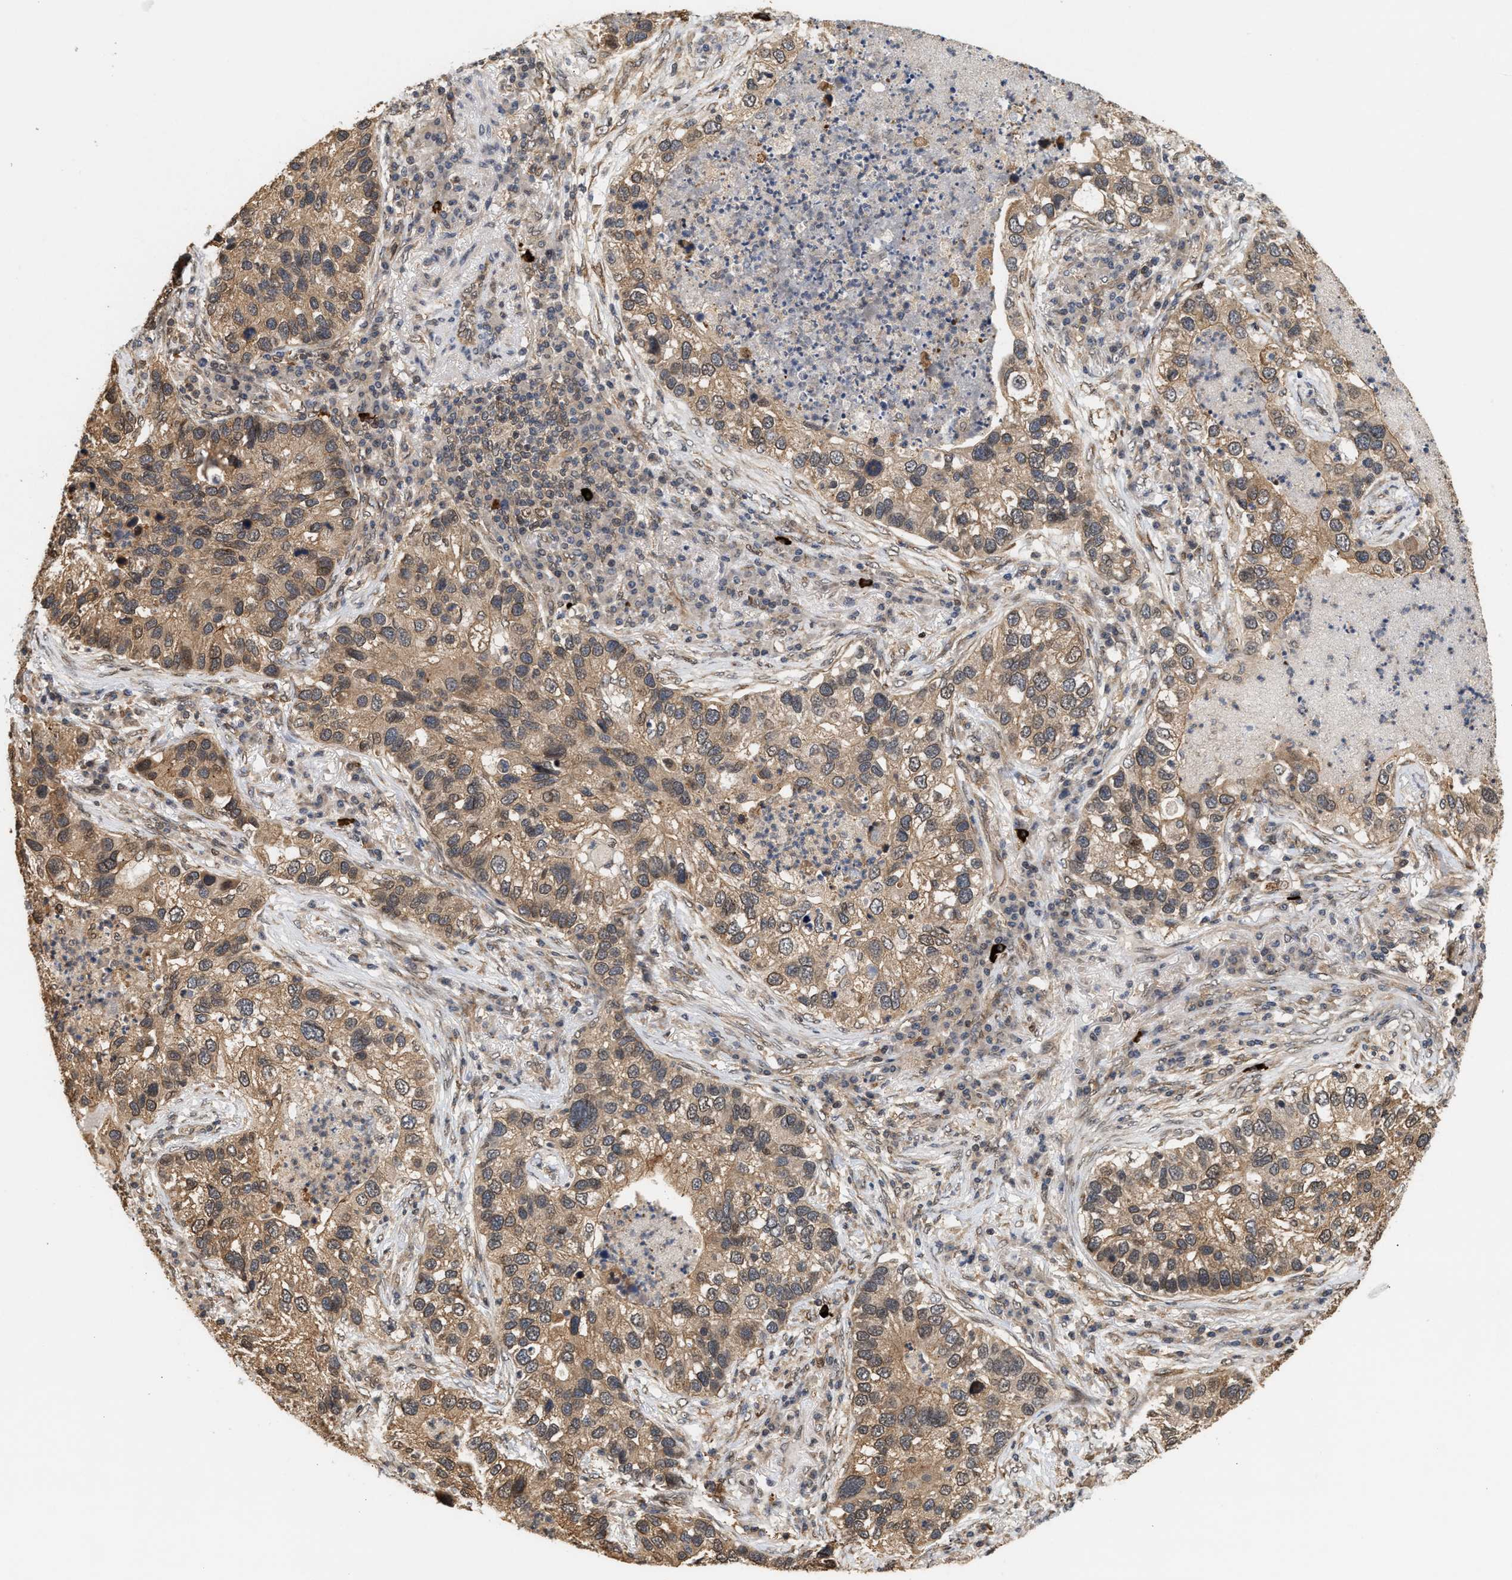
{"staining": {"intensity": "weak", "quantity": ">75%", "location": "cytoplasmic/membranous"}, "tissue": "lung cancer", "cell_type": "Tumor cells", "image_type": "cancer", "snomed": [{"axis": "morphology", "description": "Normal tissue, NOS"}, {"axis": "morphology", "description": "Adenocarcinoma, NOS"}, {"axis": "topography", "description": "Bronchus"}, {"axis": "topography", "description": "Lung"}], "caption": "Immunohistochemistry (IHC) of human lung cancer (adenocarcinoma) demonstrates low levels of weak cytoplasmic/membranous positivity in approximately >75% of tumor cells.", "gene": "ABHD5", "patient": {"sex": "male", "age": 54}}